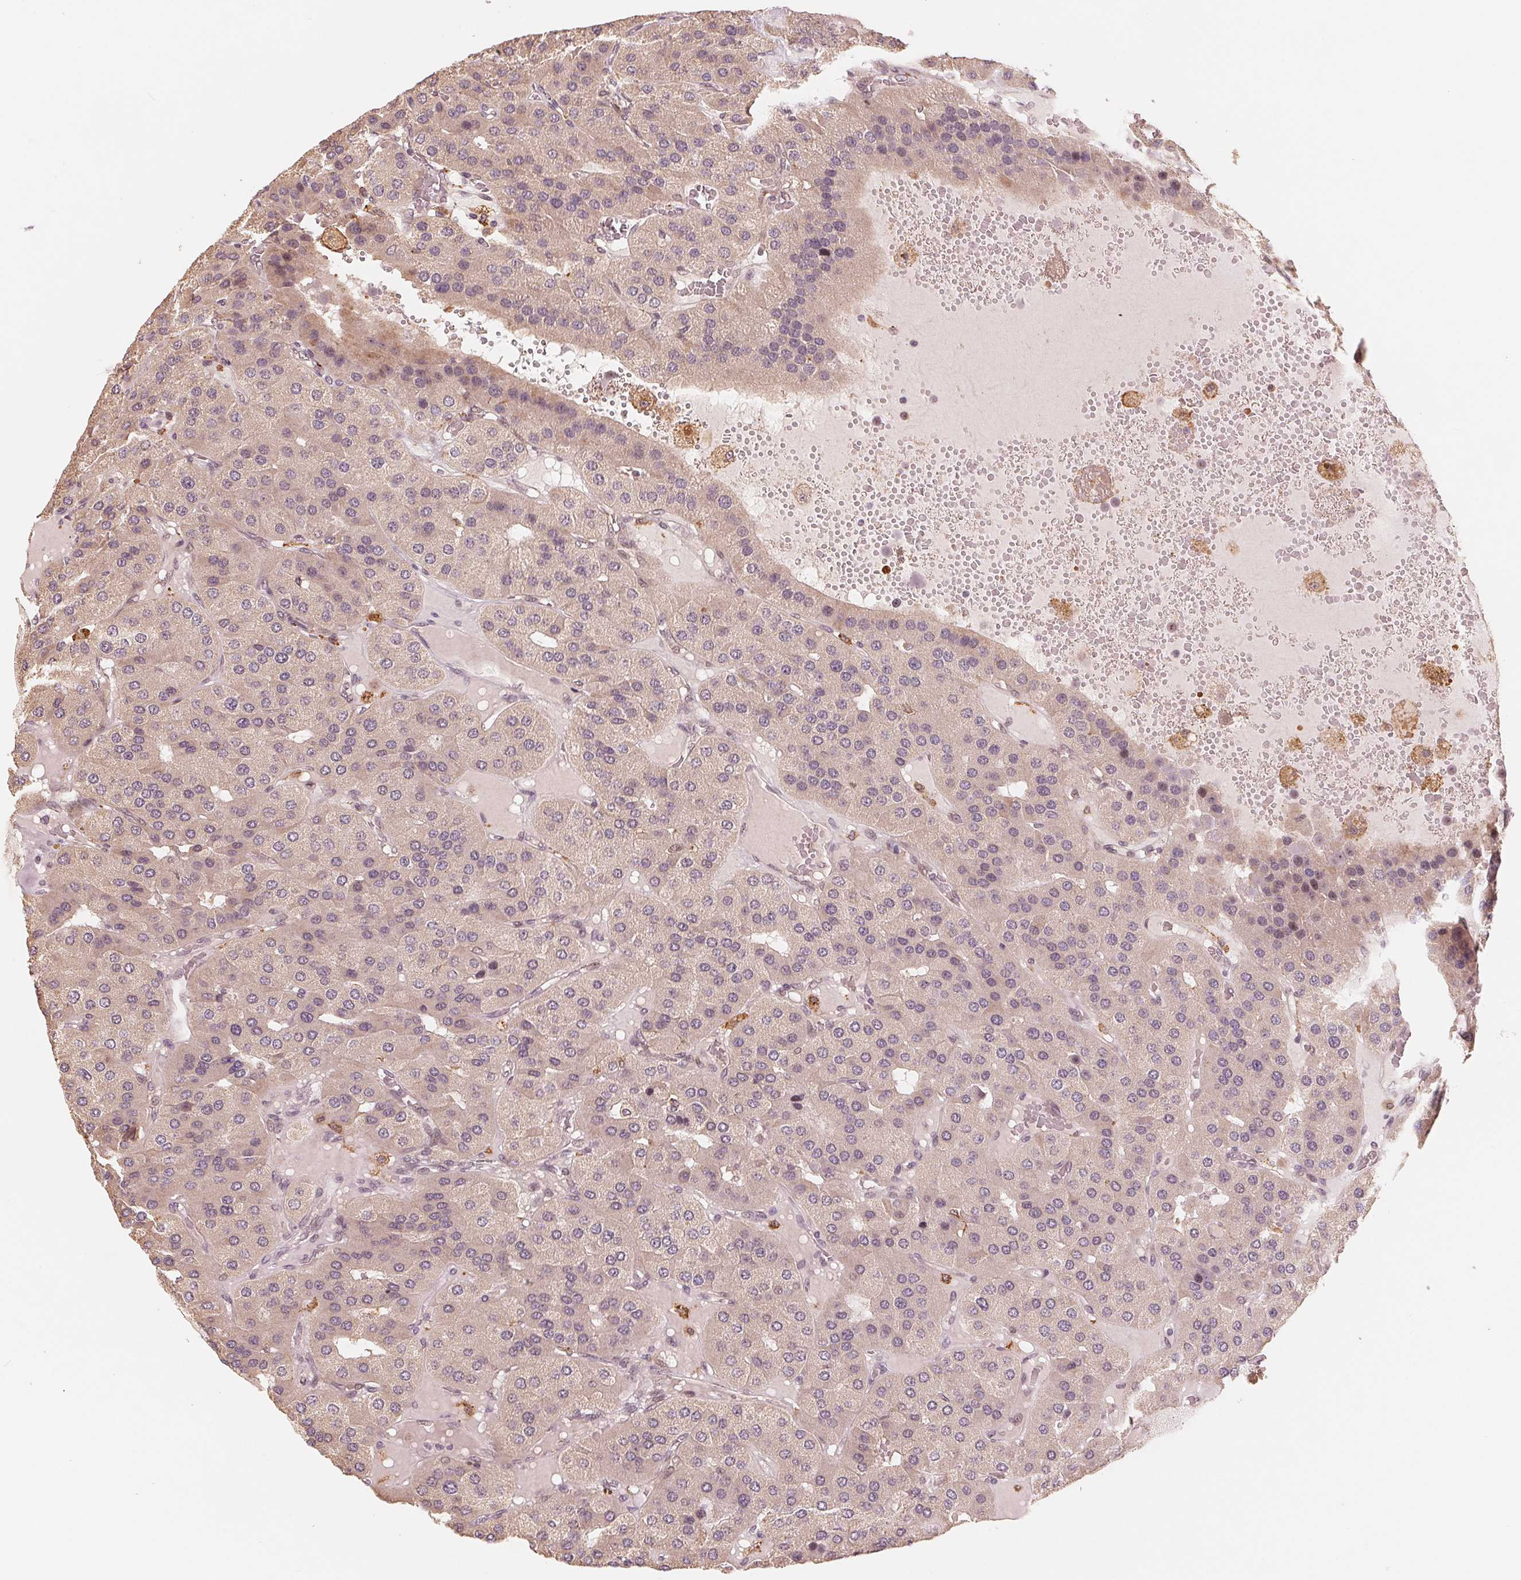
{"staining": {"intensity": "weak", "quantity": ">75%", "location": "cytoplasmic/membranous"}, "tissue": "parathyroid gland", "cell_type": "Glandular cells", "image_type": "normal", "snomed": [{"axis": "morphology", "description": "Normal tissue, NOS"}, {"axis": "morphology", "description": "Adenoma, NOS"}, {"axis": "topography", "description": "Parathyroid gland"}], "caption": "Immunohistochemical staining of benign parathyroid gland exhibits weak cytoplasmic/membranous protein staining in approximately >75% of glandular cells. The protein is shown in brown color, while the nuclei are stained blue.", "gene": "IL9R", "patient": {"sex": "female", "age": 86}}